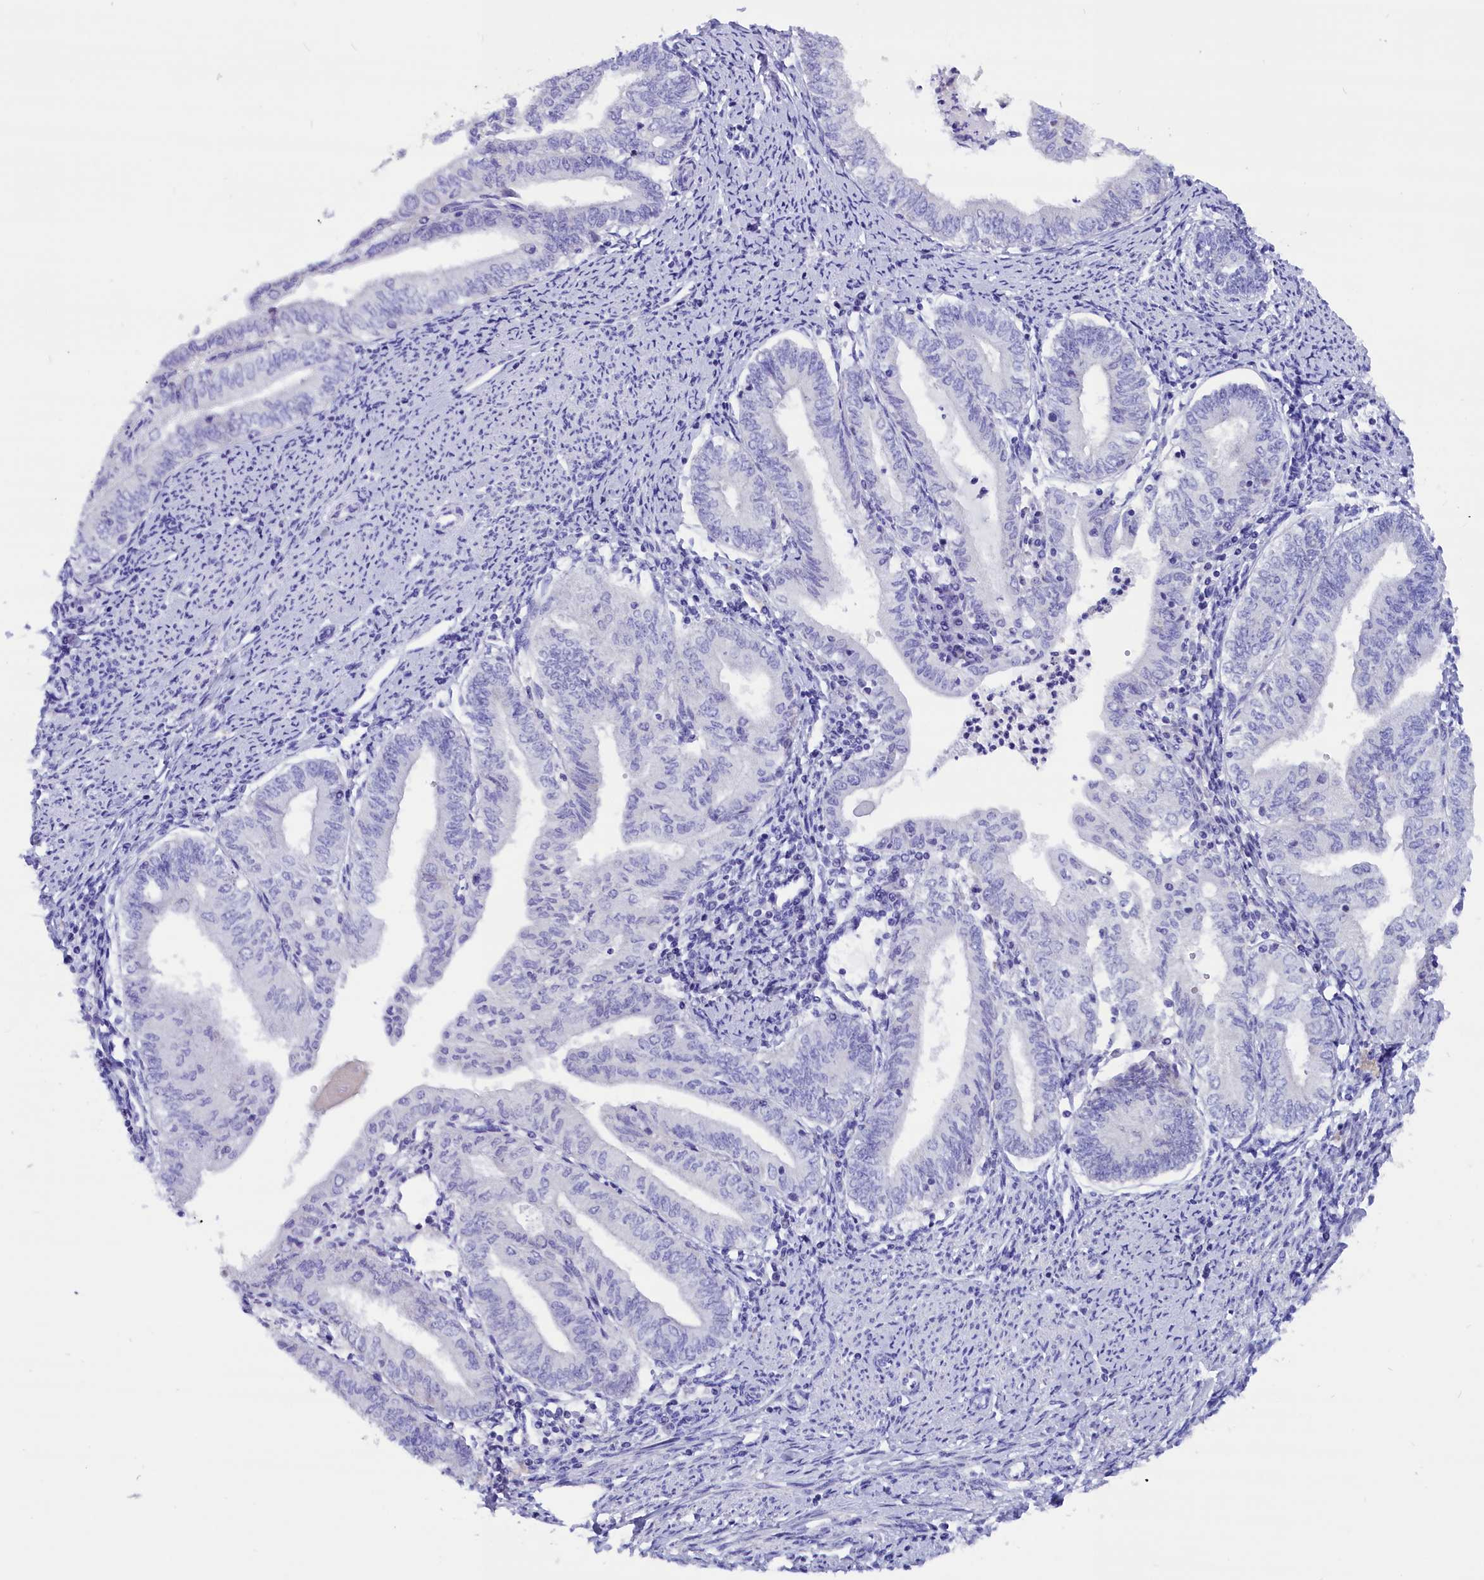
{"staining": {"intensity": "negative", "quantity": "none", "location": "none"}, "tissue": "endometrial cancer", "cell_type": "Tumor cells", "image_type": "cancer", "snomed": [{"axis": "morphology", "description": "Adenocarcinoma, NOS"}, {"axis": "topography", "description": "Endometrium"}], "caption": "Photomicrograph shows no protein positivity in tumor cells of endometrial adenocarcinoma tissue.", "gene": "ABAT", "patient": {"sex": "female", "age": 66}}